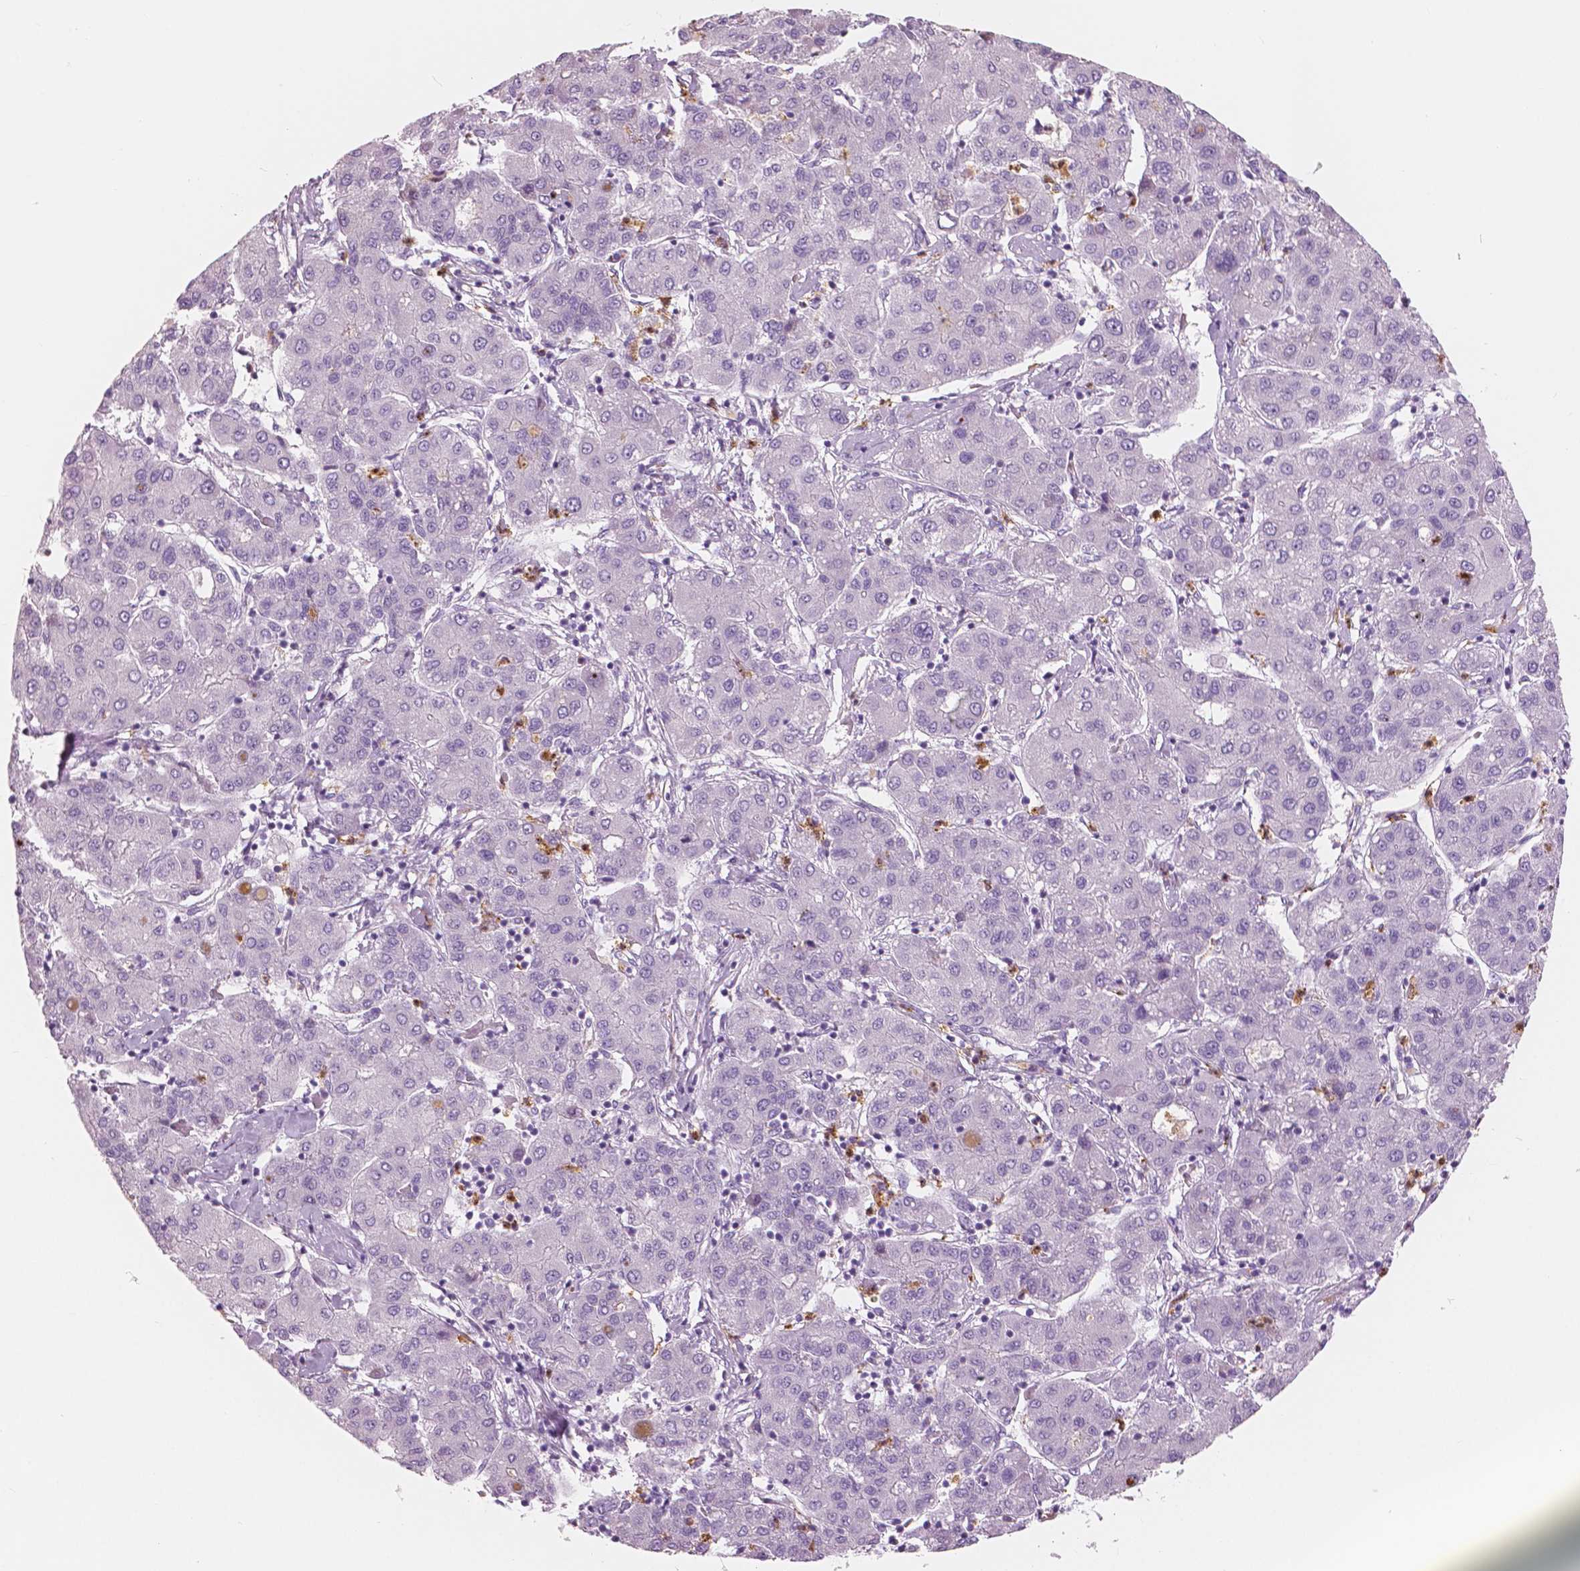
{"staining": {"intensity": "negative", "quantity": "none", "location": "none"}, "tissue": "liver cancer", "cell_type": "Tumor cells", "image_type": "cancer", "snomed": [{"axis": "morphology", "description": "Carcinoma, Hepatocellular, NOS"}, {"axis": "topography", "description": "Liver"}], "caption": "A photomicrograph of human hepatocellular carcinoma (liver) is negative for staining in tumor cells. (Immunohistochemistry, brightfield microscopy, high magnification).", "gene": "CXCR2", "patient": {"sex": "male", "age": 65}}